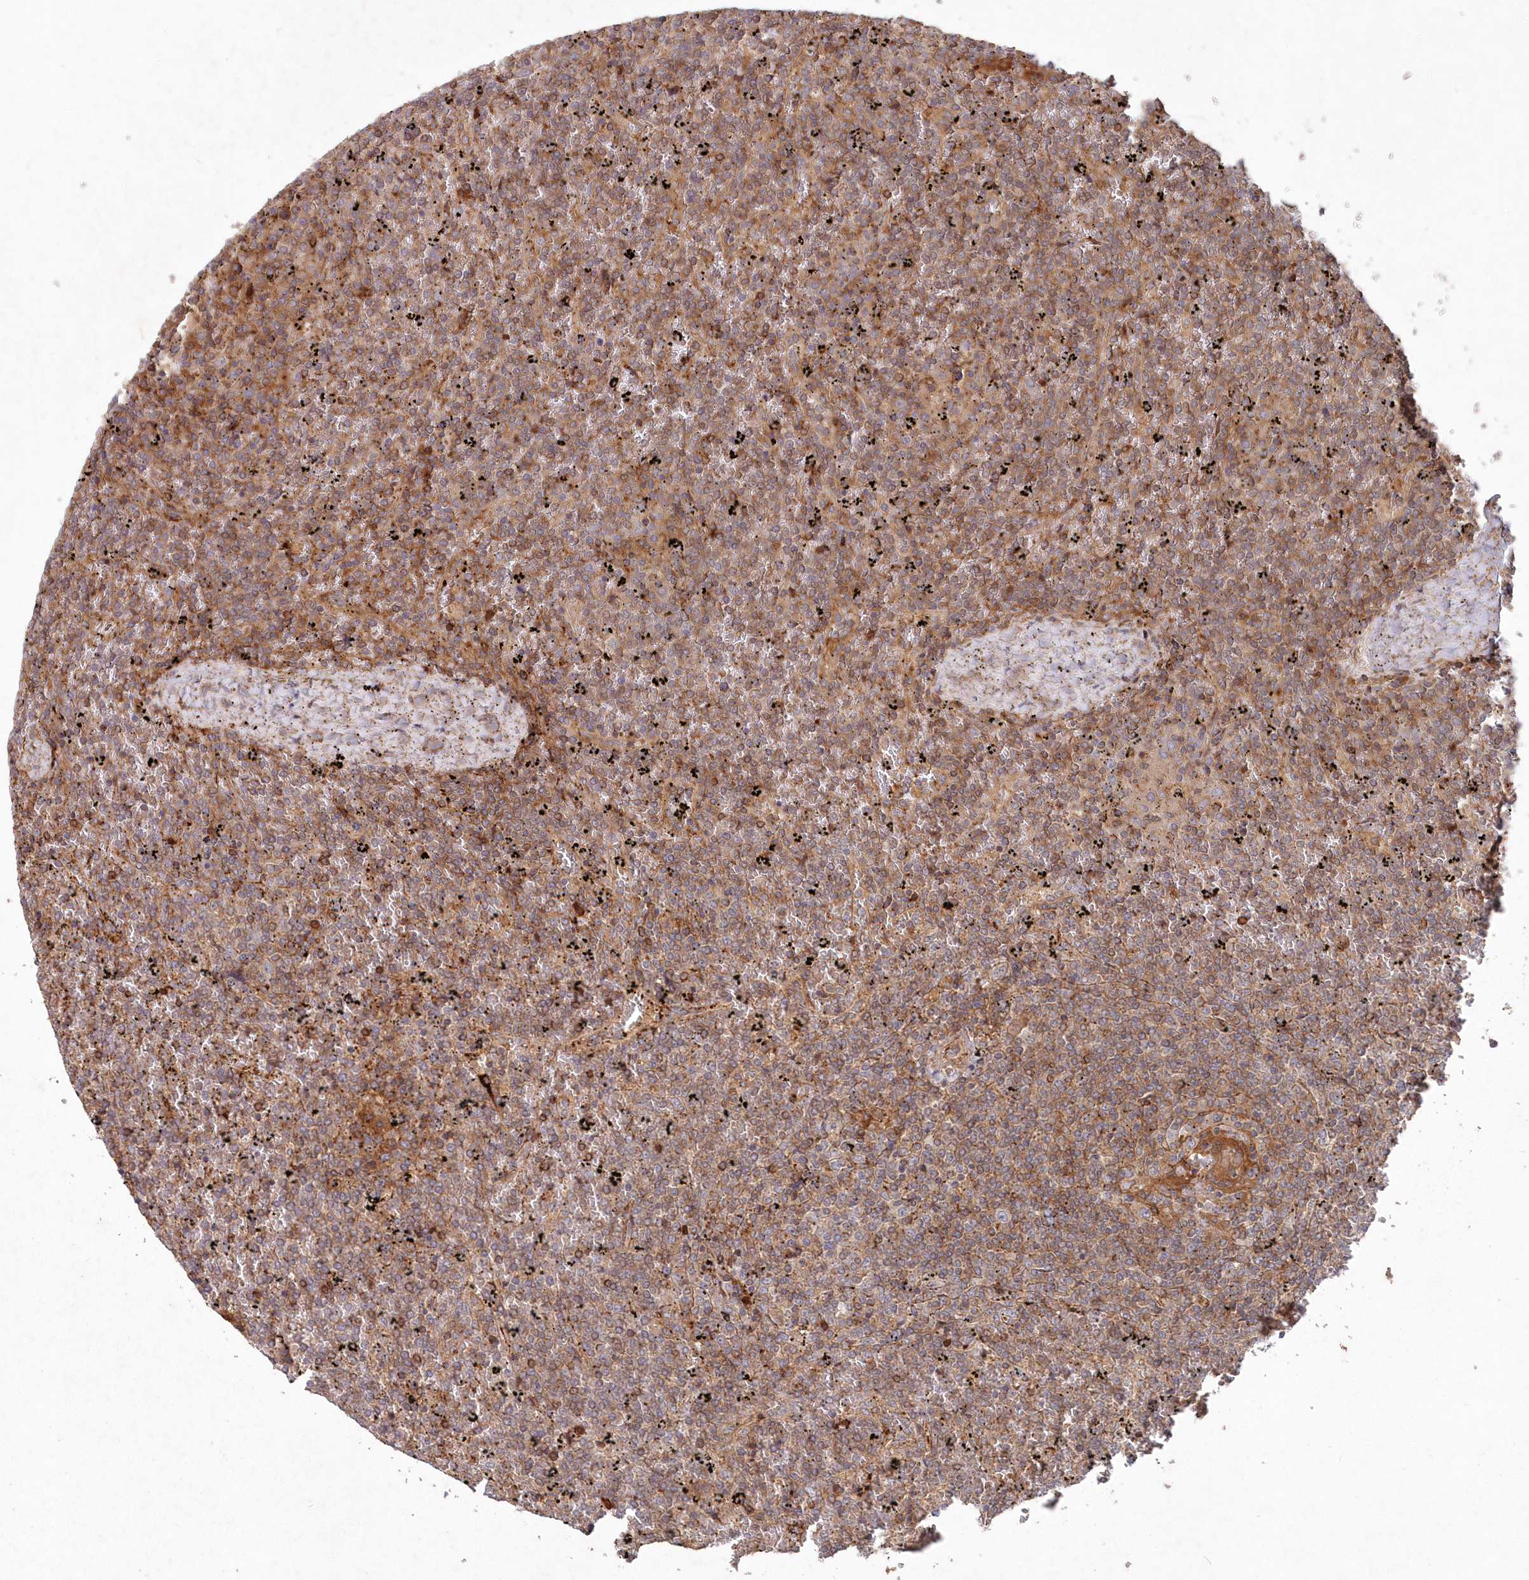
{"staining": {"intensity": "moderate", "quantity": ">75%", "location": "cytoplasmic/membranous"}, "tissue": "lymphoma", "cell_type": "Tumor cells", "image_type": "cancer", "snomed": [{"axis": "morphology", "description": "Malignant lymphoma, non-Hodgkin's type, Low grade"}, {"axis": "topography", "description": "Spleen"}], "caption": "This is a photomicrograph of immunohistochemistry staining of lymphoma, which shows moderate expression in the cytoplasmic/membranous of tumor cells.", "gene": "ABHD14B", "patient": {"sex": "female", "age": 19}}